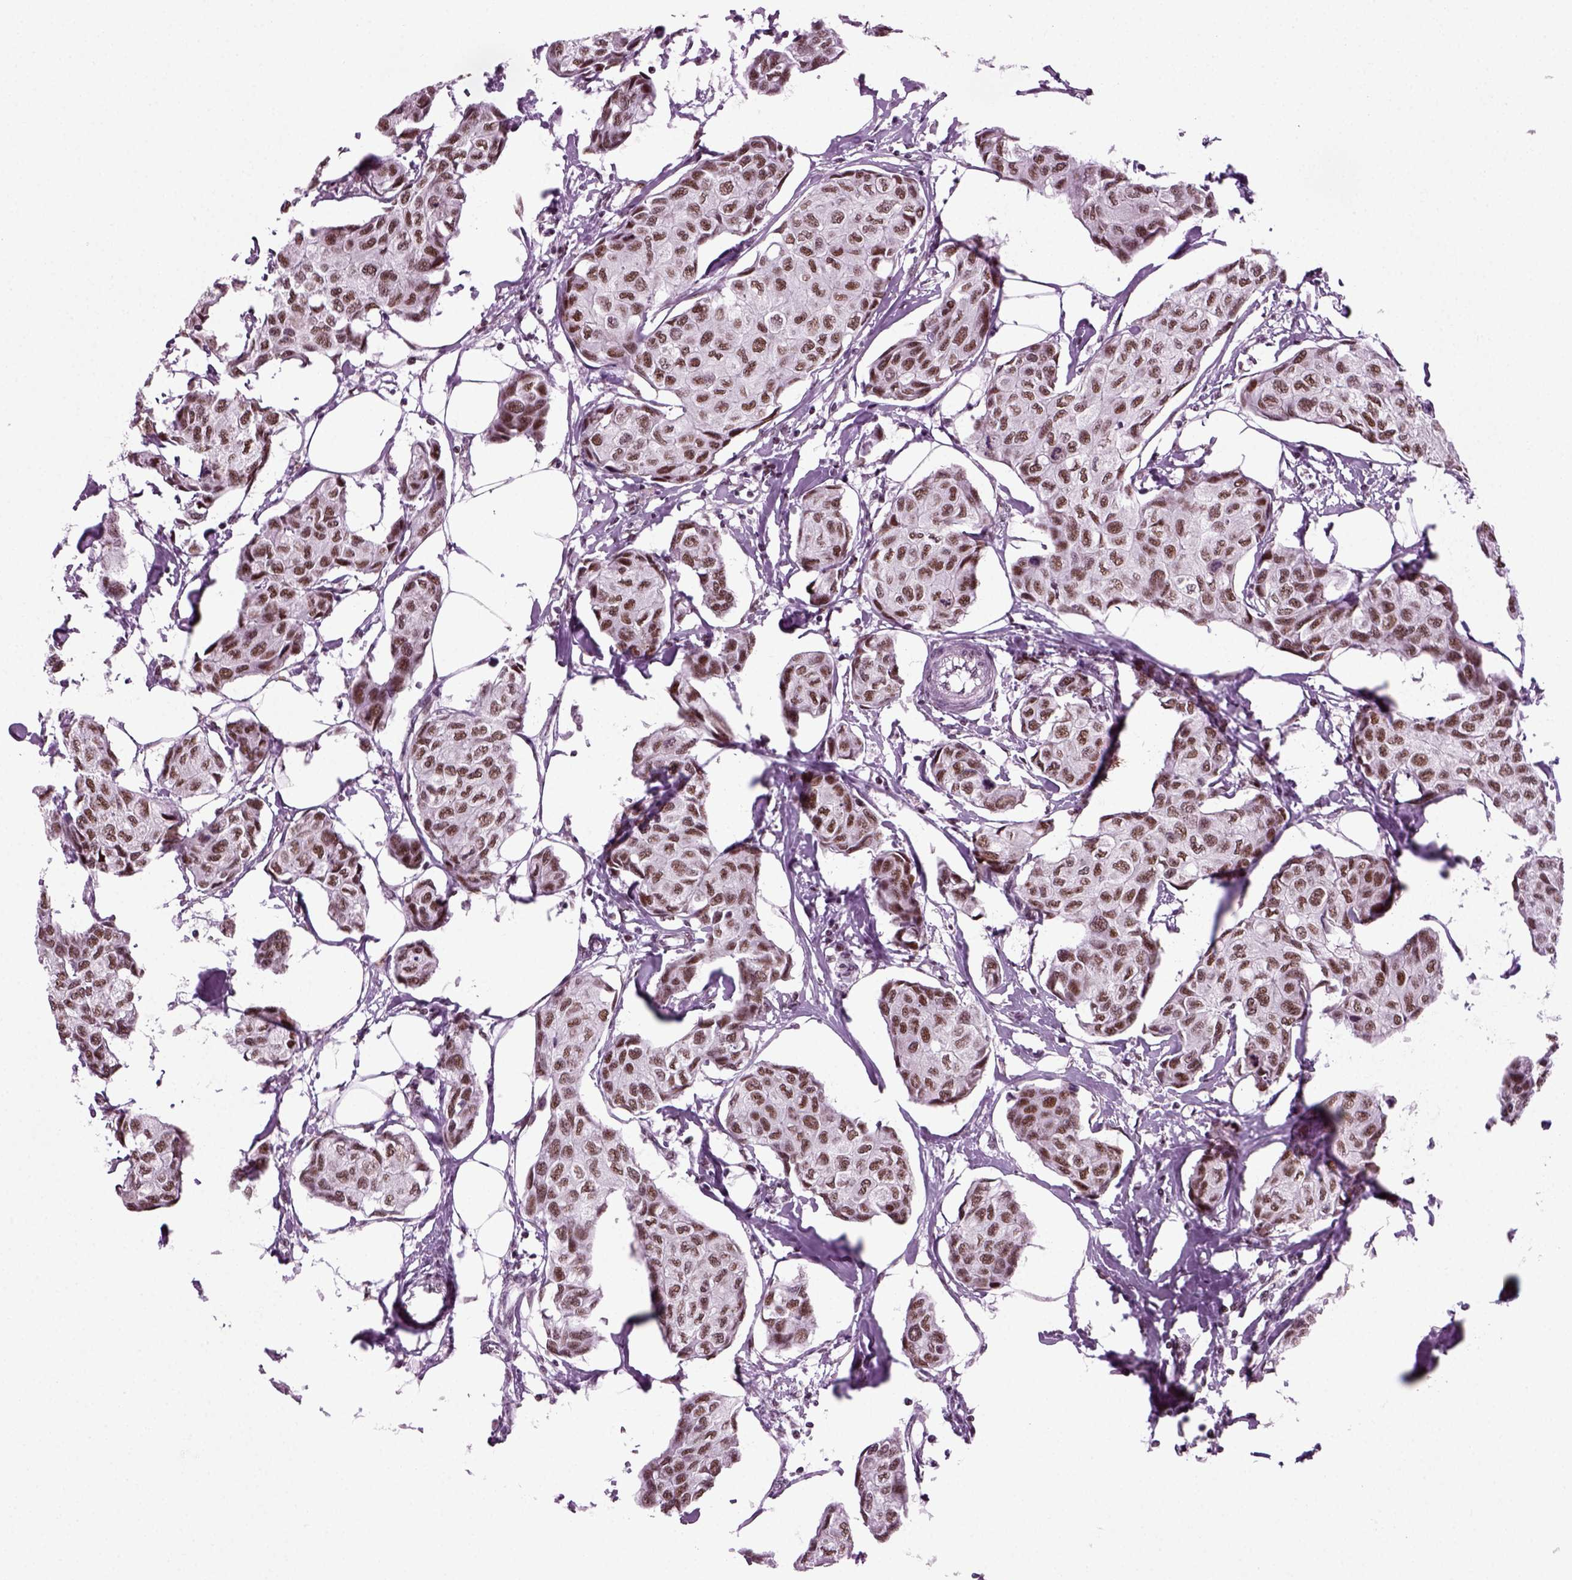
{"staining": {"intensity": "moderate", "quantity": ">75%", "location": "nuclear"}, "tissue": "breast cancer", "cell_type": "Tumor cells", "image_type": "cancer", "snomed": [{"axis": "morphology", "description": "Duct carcinoma"}, {"axis": "topography", "description": "Breast"}], "caption": "Approximately >75% of tumor cells in breast cancer (invasive ductal carcinoma) display moderate nuclear protein staining as visualized by brown immunohistochemical staining.", "gene": "RCOR3", "patient": {"sex": "female", "age": 80}}